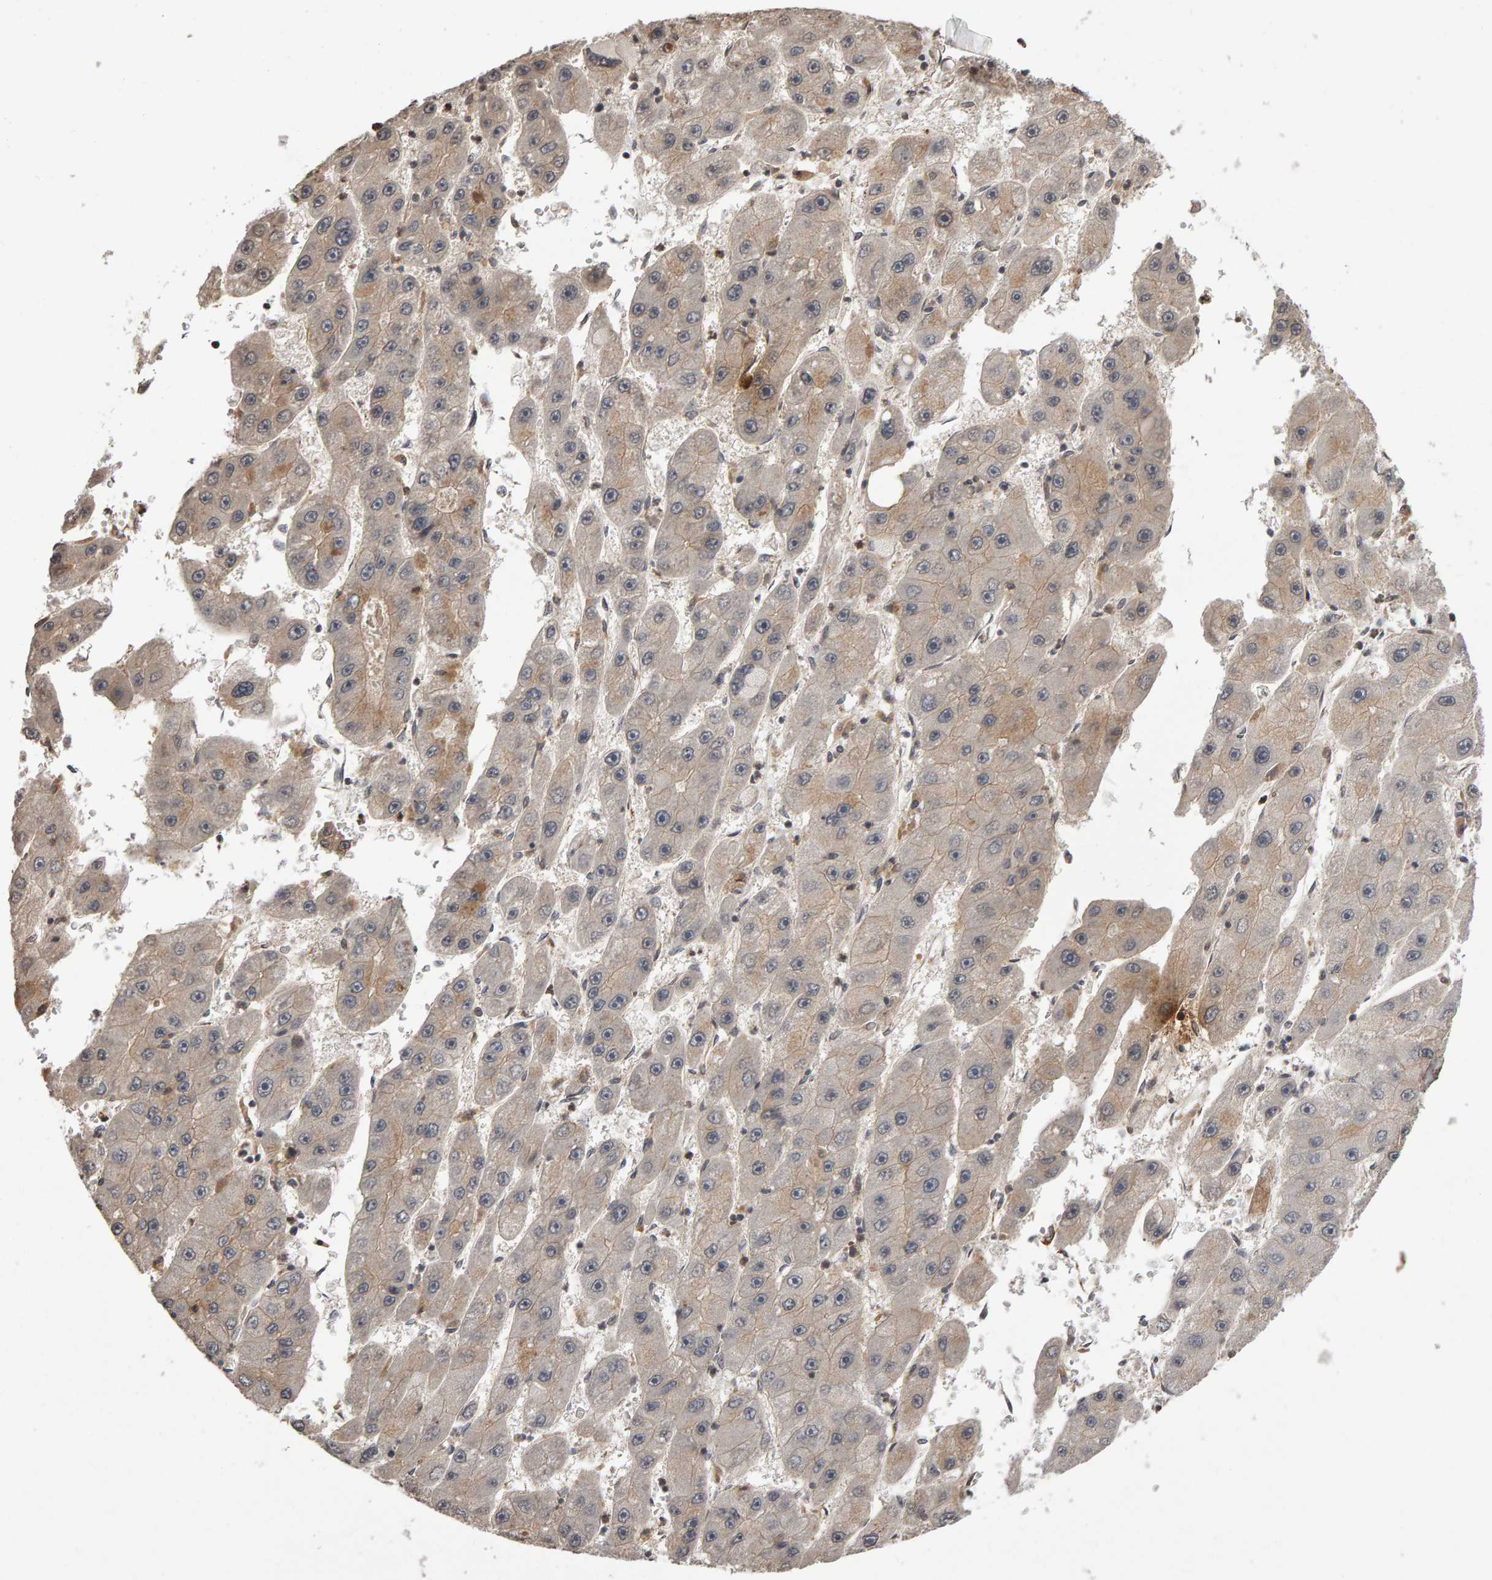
{"staining": {"intensity": "weak", "quantity": "<25%", "location": "cytoplasmic/membranous"}, "tissue": "liver cancer", "cell_type": "Tumor cells", "image_type": "cancer", "snomed": [{"axis": "morphology", "description": "Carcinoma, Hepatocellular, NOS"}, {"axis": "topography", "description": "Liver"}], "caption": "This is a photomicrograph of IHC staining of liver cancer, which shows no expression in tumor cells.", "gene": "SCRIB", "patient": {"sex": "female", "age": 61}}